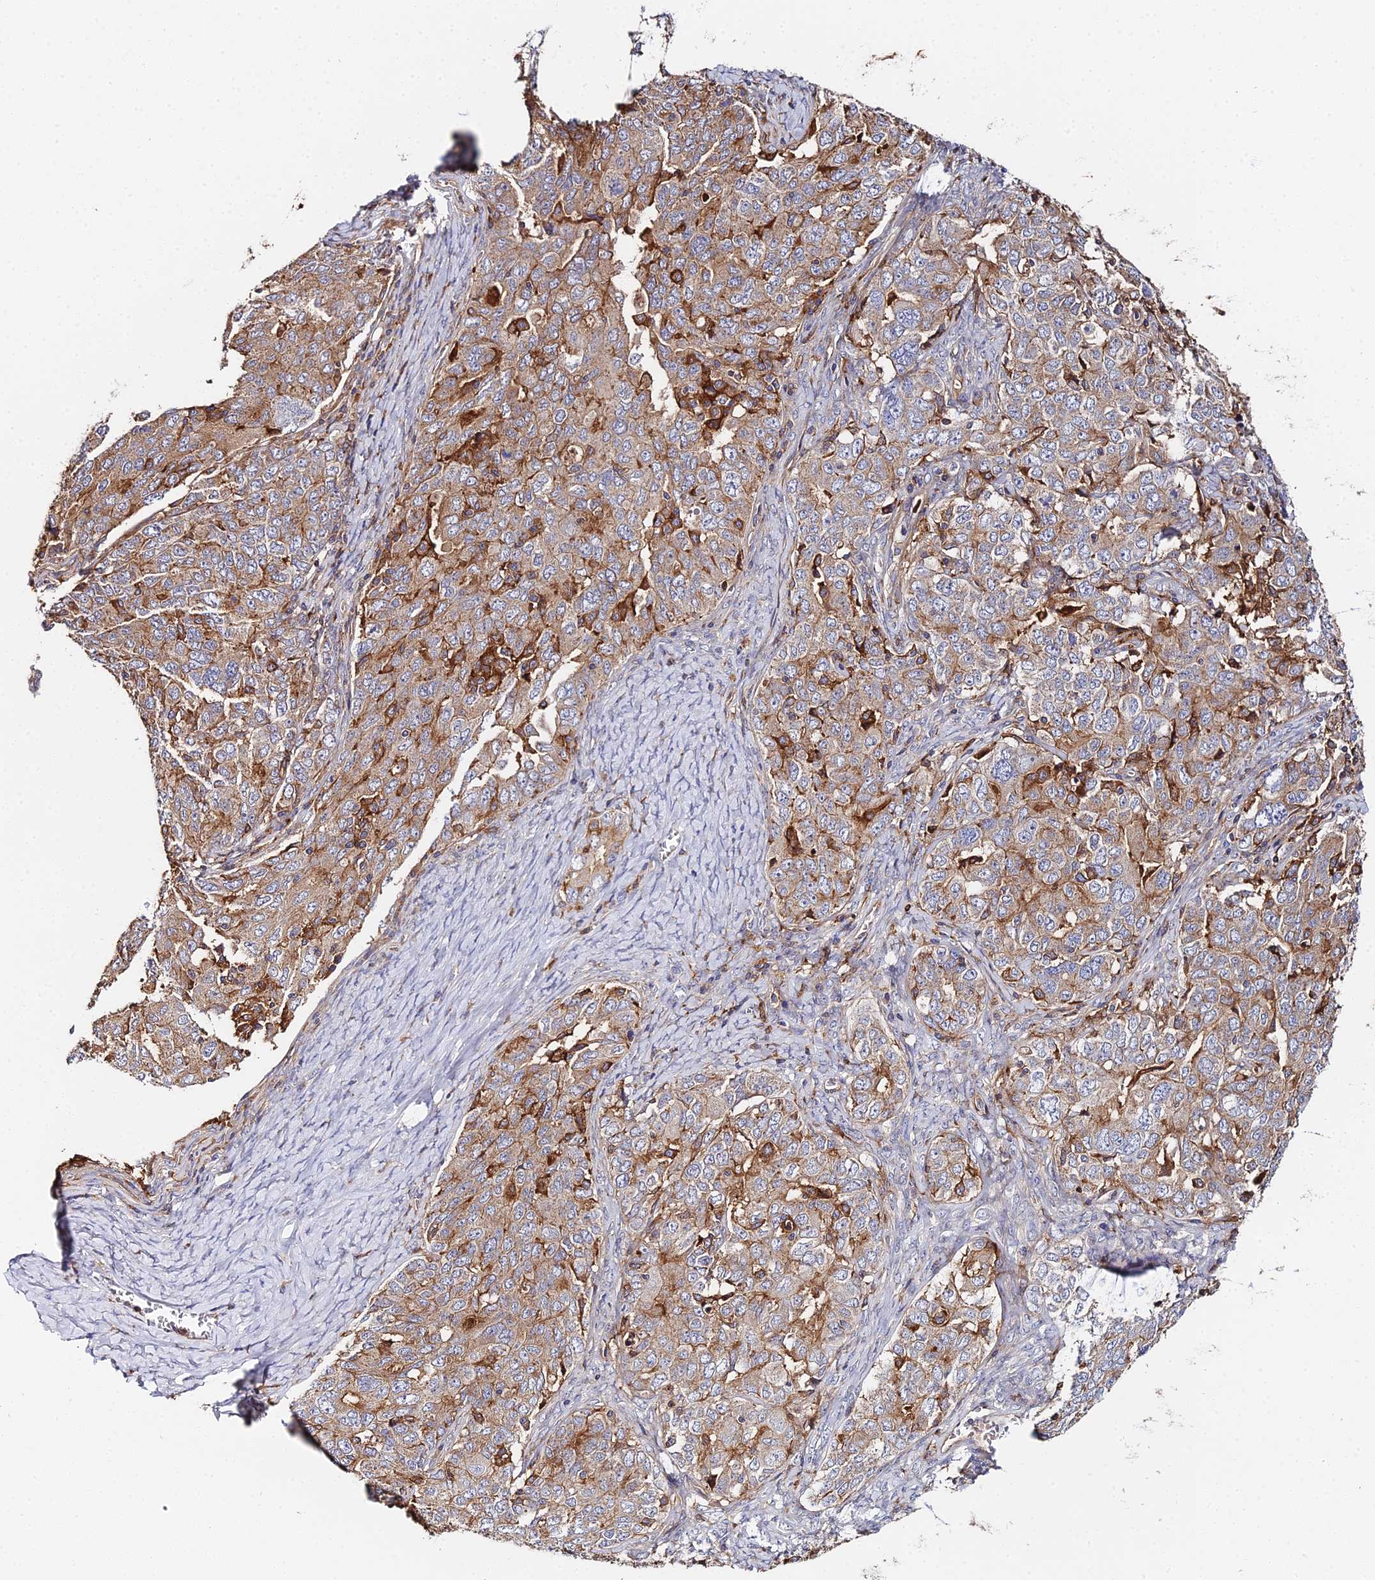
{"staining": {"intensity": "moderate", "quantity": "25%-75%", "location": "cytoplasmic/membranous"}, "tissue": "ovarian cancer", "cell_type": "Tumor cells", "image_type": "cancer", "snomed": [{"axis": "morphology", "description": "Carcinoma, endometroid"}, {"axis": "topography", "description": "Ovary"}], "caption": "Immunohistochemistry (IHC) of endometroid carcinoma (ovarian) reveals medium levels of moderate cytoplasmic/membranous staining in approximately 25%-75% of tumor cells.", "gene": "GNG5B", "patient": {"sex": "female", "age": 62}}